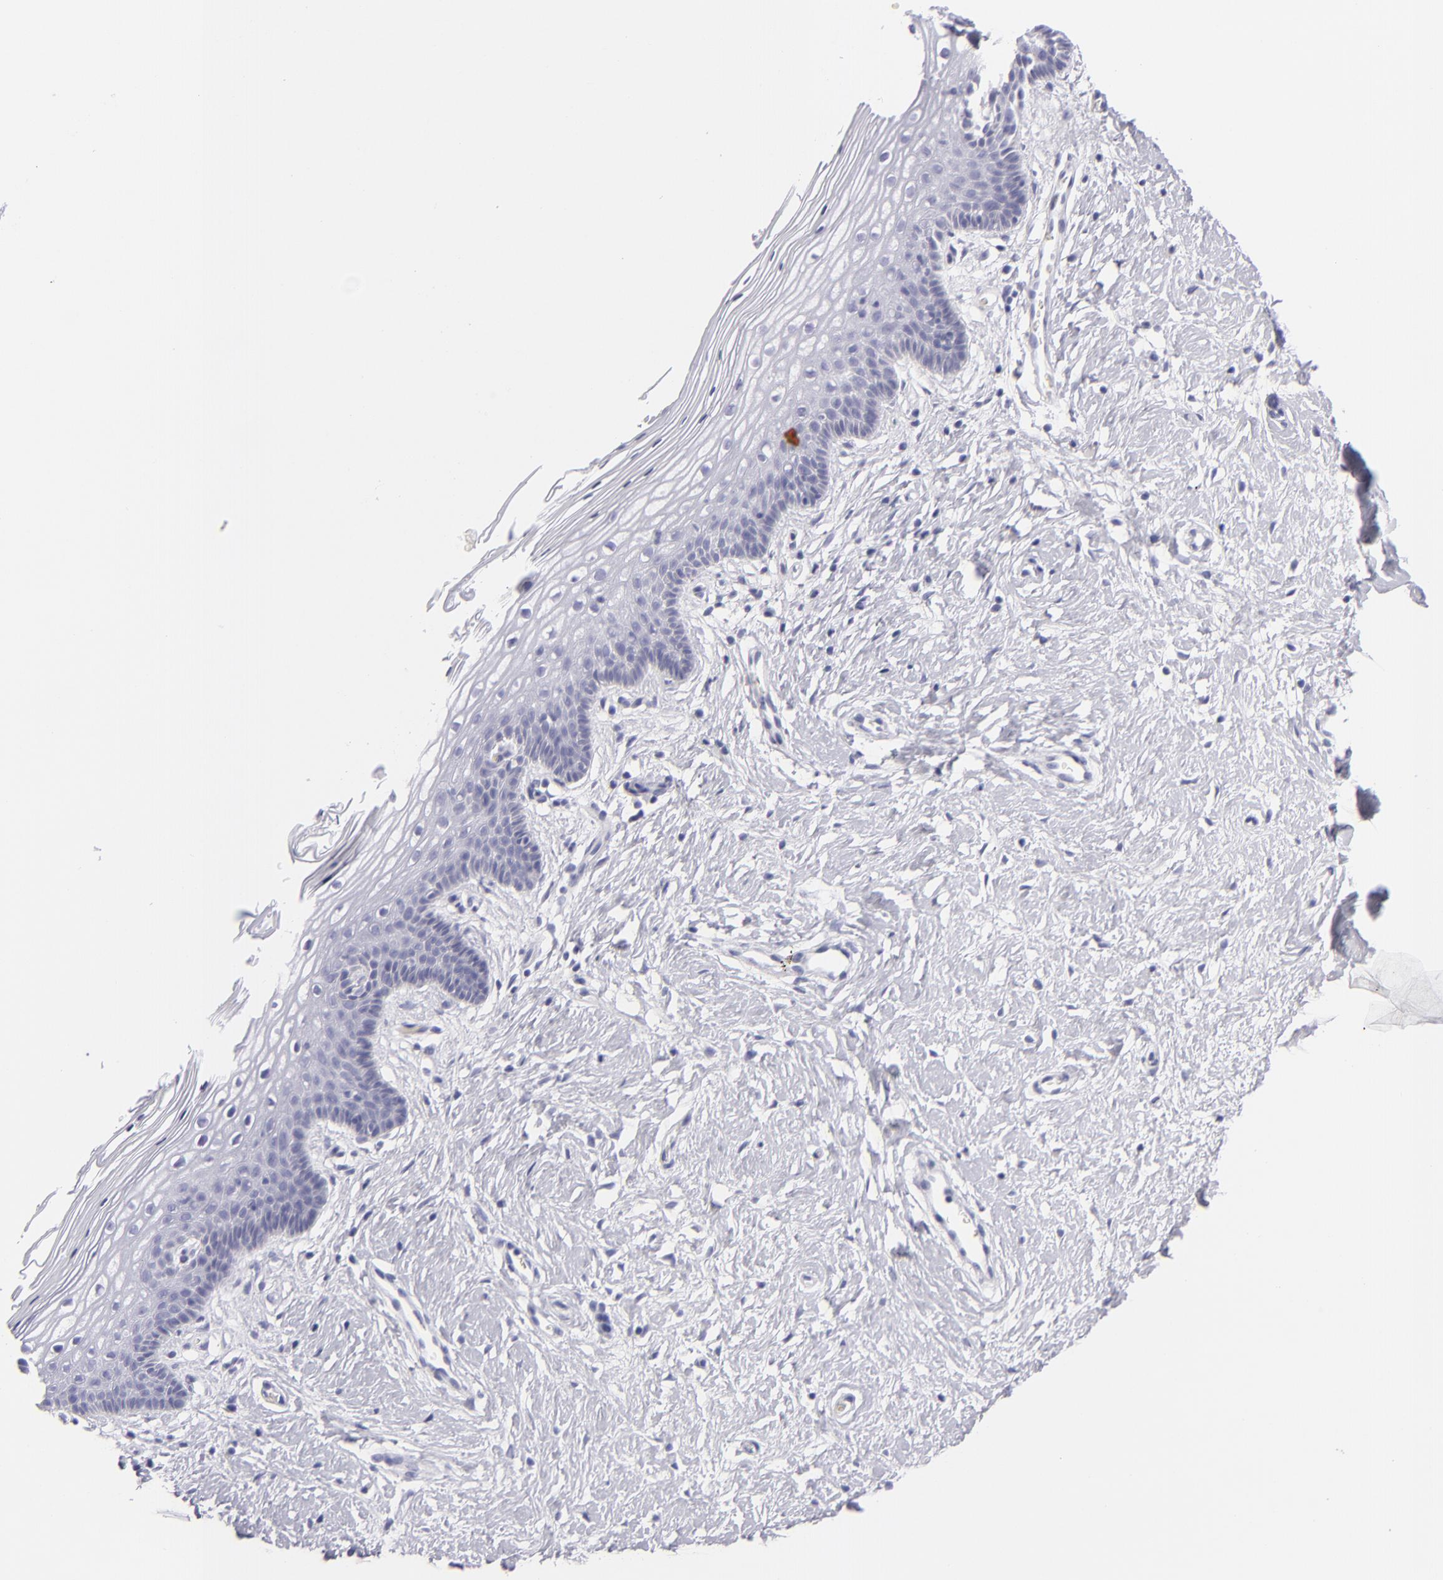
{"staining": {"intensity": "negative", "quantity": "none", "location": "none"}, "tissue": "vagina", "cell_type": "Squamous epithelial cells", "image_type": "normal", "snomed": [{"axis": "morphology", "description": "Normal tissue, NOS"}, {"axis": "topography", "description": "Vagina"}], "caption": "Immunohistochemistry (IHC) micrograph of normal vagina stained for a protein (brown), which demonstrates no expression in squamous epithelial cells. (Brightfield microscopy of DAB (3,3'-diaminobenzidine) immunohistochemistry (IHC) at high magnification).", "gene": "PVALB", "patient": {"sex": "female", "age": 46}}